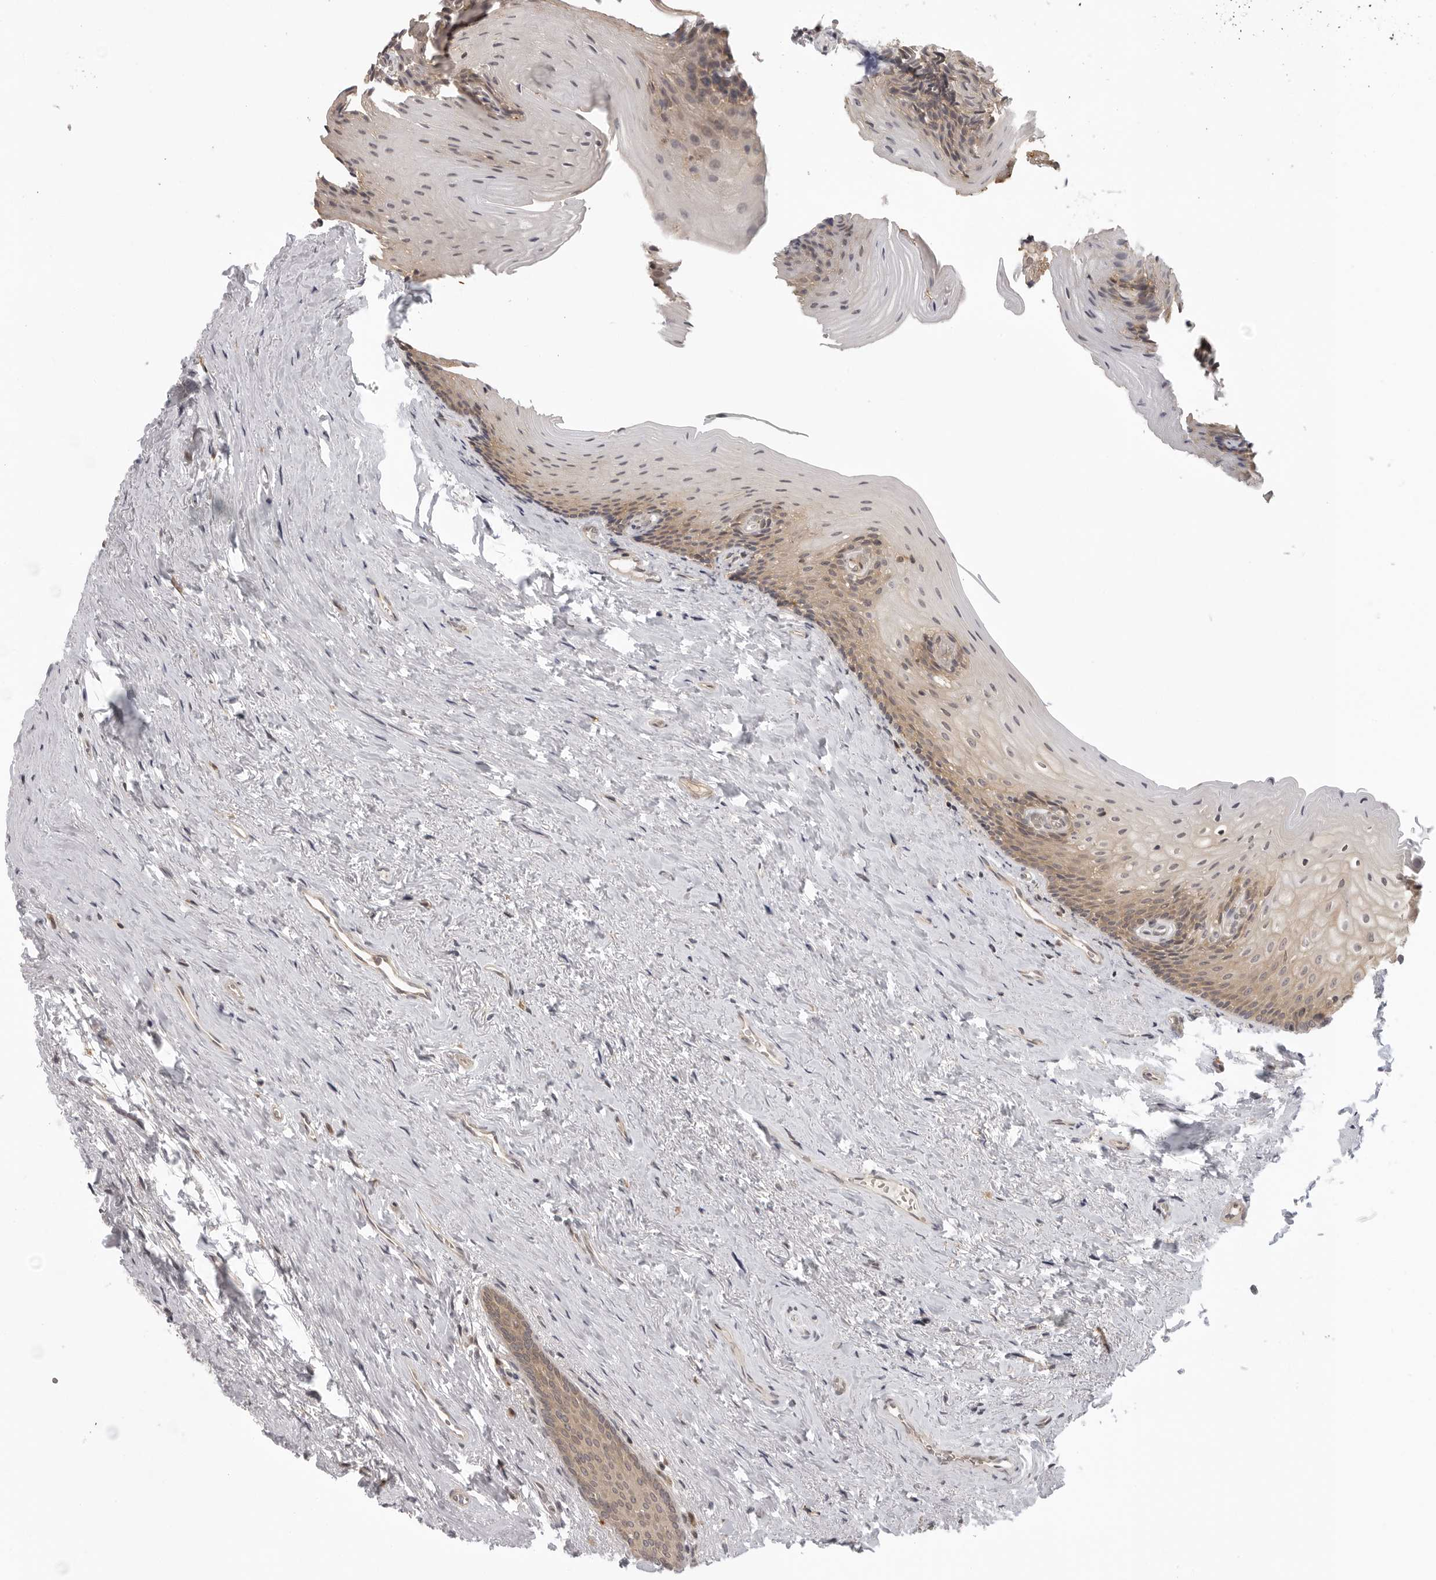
{"staining": {"intensity": "weak", "quantity": ">75%", "location": "cytoplasmic/membranous"}, "tissue": "urinary bladder", "cell_type": "Urothelial cells", "image_type": "normal", "snomed": [{"axis": "morphology", "description": "Normal tissue, NOS"}, {"axis": "topography", "description": "Urinary bladder"}], "caption": "Immunohistochemistry of benign urinary bladder demonstrates low levels of weak cytoplasmic/membranous expression in about >75% of urothelial cells.", "gene": "PRRC2A", "patient": {"sex": "female", "age": 67}}